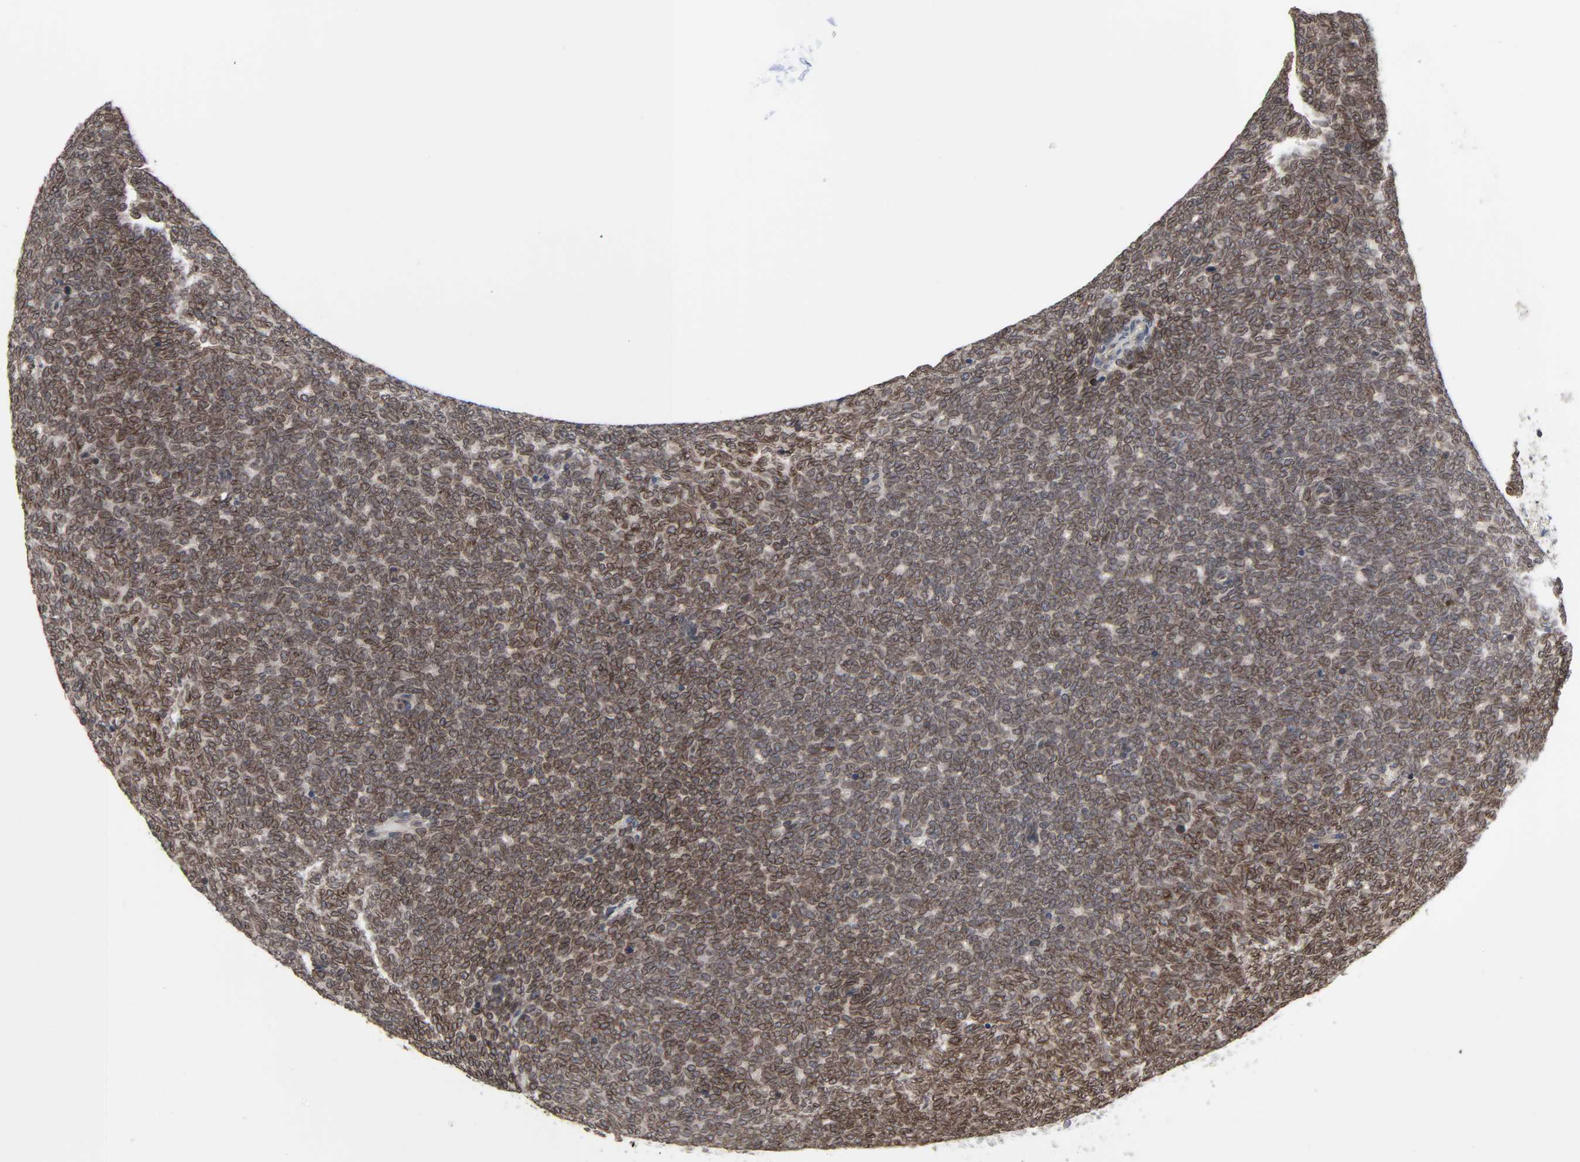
{"staining": {"intensity": "moderate", "quantity": ">75%", "location": "cytoplasmic/membranous,nuclear"}, "tissue": "renal cancer", "cell_type": "Tumor cells", "image_type": "cancer", "snomed": [{"axis": "morphology", "description": "Neoplasm, malignant, NOS"}, {"axis": "topography", "description": "Kidney"}], "caption": "Human renal neoplasm (malignant) stained for a protein (brown) demonstrates moderate cytoplasmic/membranous and nuclear positive staining in approximately >75% of tumor cells.", "gene": "CCDC175", "patient": {"sex": "male", "age": 28}}